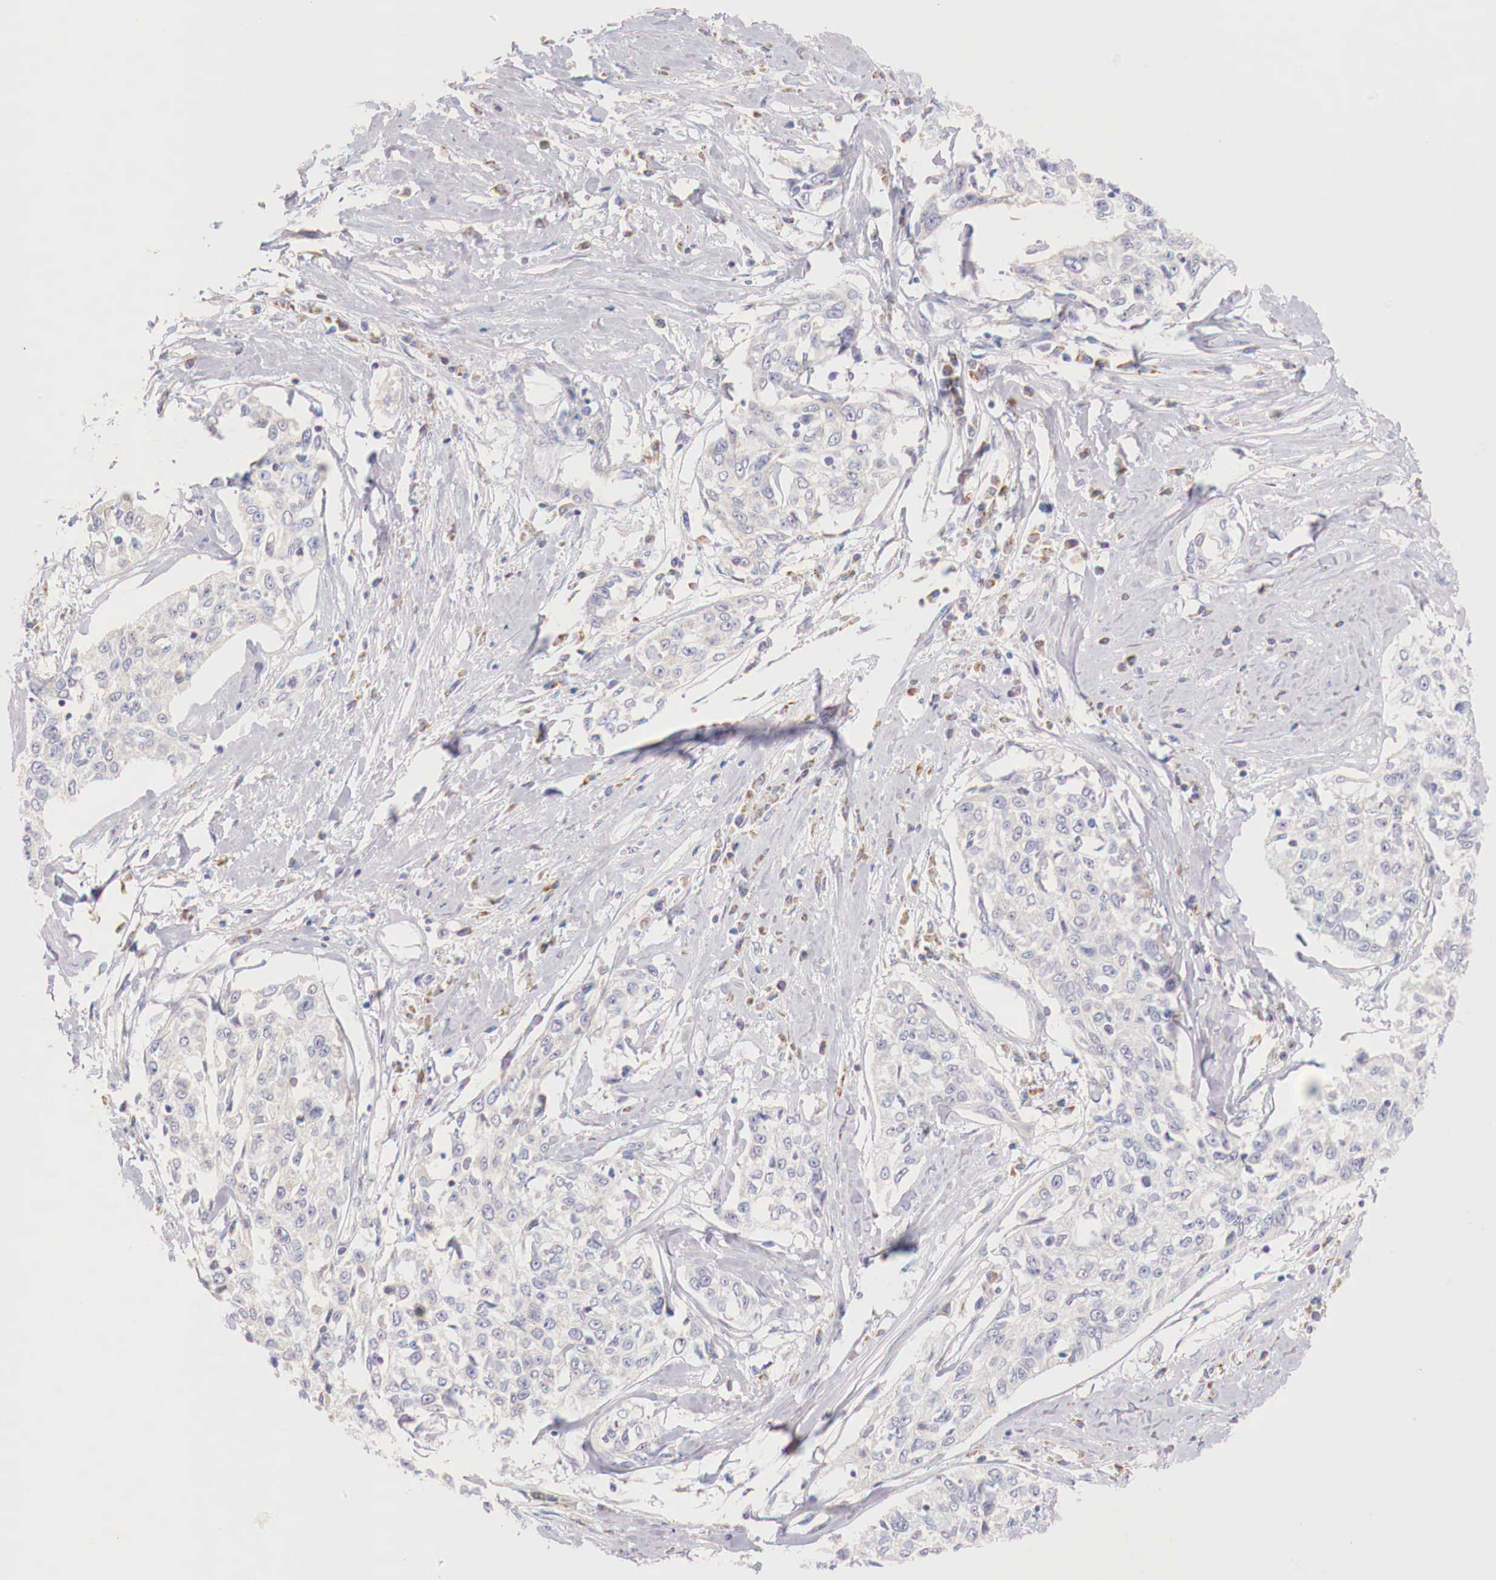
{"staining": {"intensity": "negative", "quantity": "none", "location": "none"}, "tissue": "cervical cancer", "cell_type": "Tumor cells", "image_type": "cancer", "snomed": [{"axis": "morphology", "description": "Squamous cell carcinoma, NOS"}, {"axis": "topography", "description": "Cervix"}], "caption": "This is an immunohistochemistry micrograph of human cervical cancer (squamous cell carcinoma). There is no expression in tumor cells.", "gene": "IDH3G", "patient": {"sex": "female", "age": 57}}